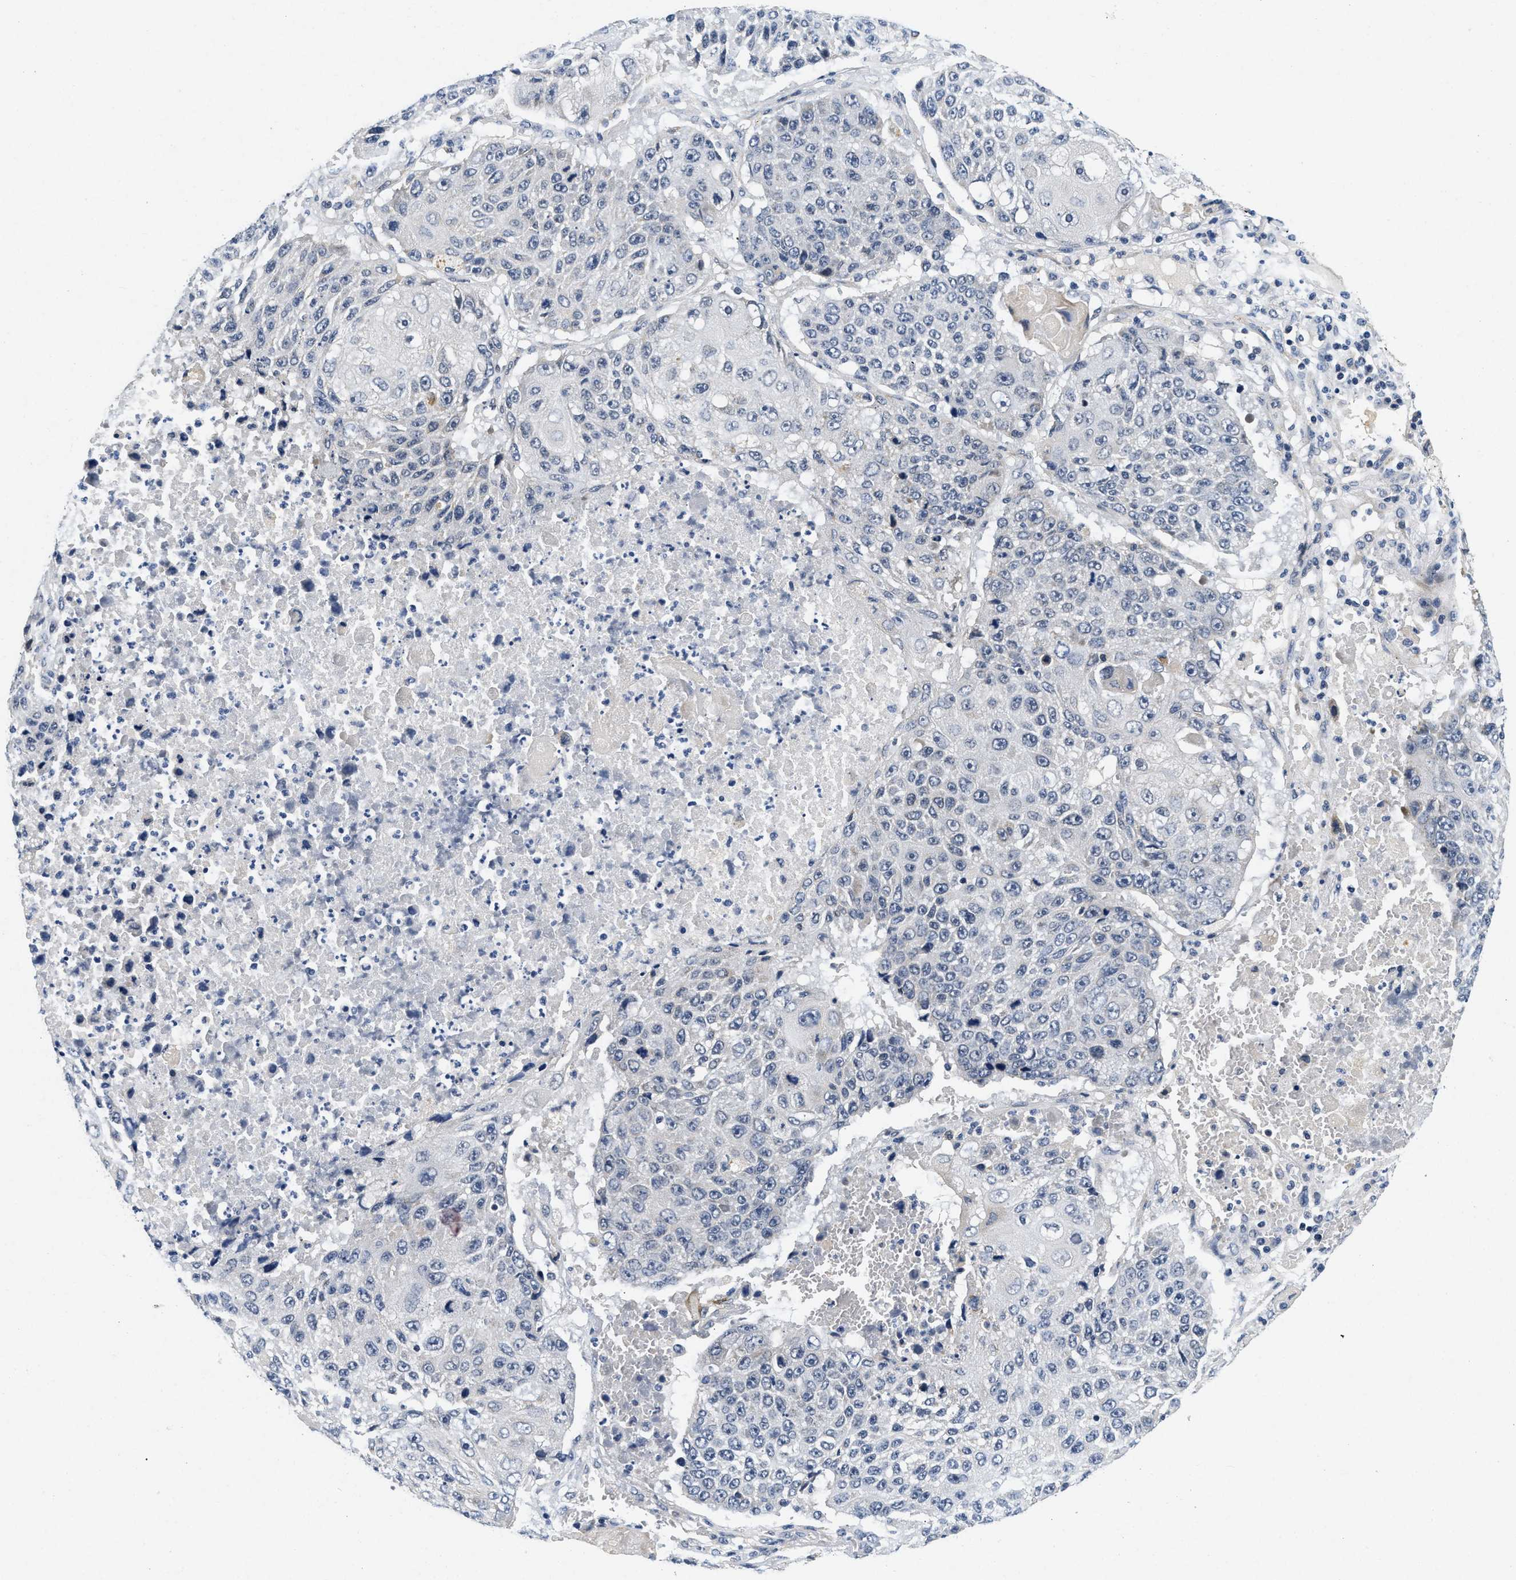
{"staining": {"intensity": "negative", "quantity": "none", "location": "none"}, "tissue": "lung cancer", "cell_type": "Tumor cells", "image_type": "cancer", "snomed": [{"axis": "morphology", "description": "Squamous cell carcinoma, NOS"}, {"axis": "topography", "description": "Lung"}], "caption": "Immunohistochemistry (IHC) photomicrograph of human lung squamous cell carcinoma stained for a protein (brown), which shows no expression in tumor cells.", "gene": "PDP1", "patient": {"sex": "male", "age": 61}}